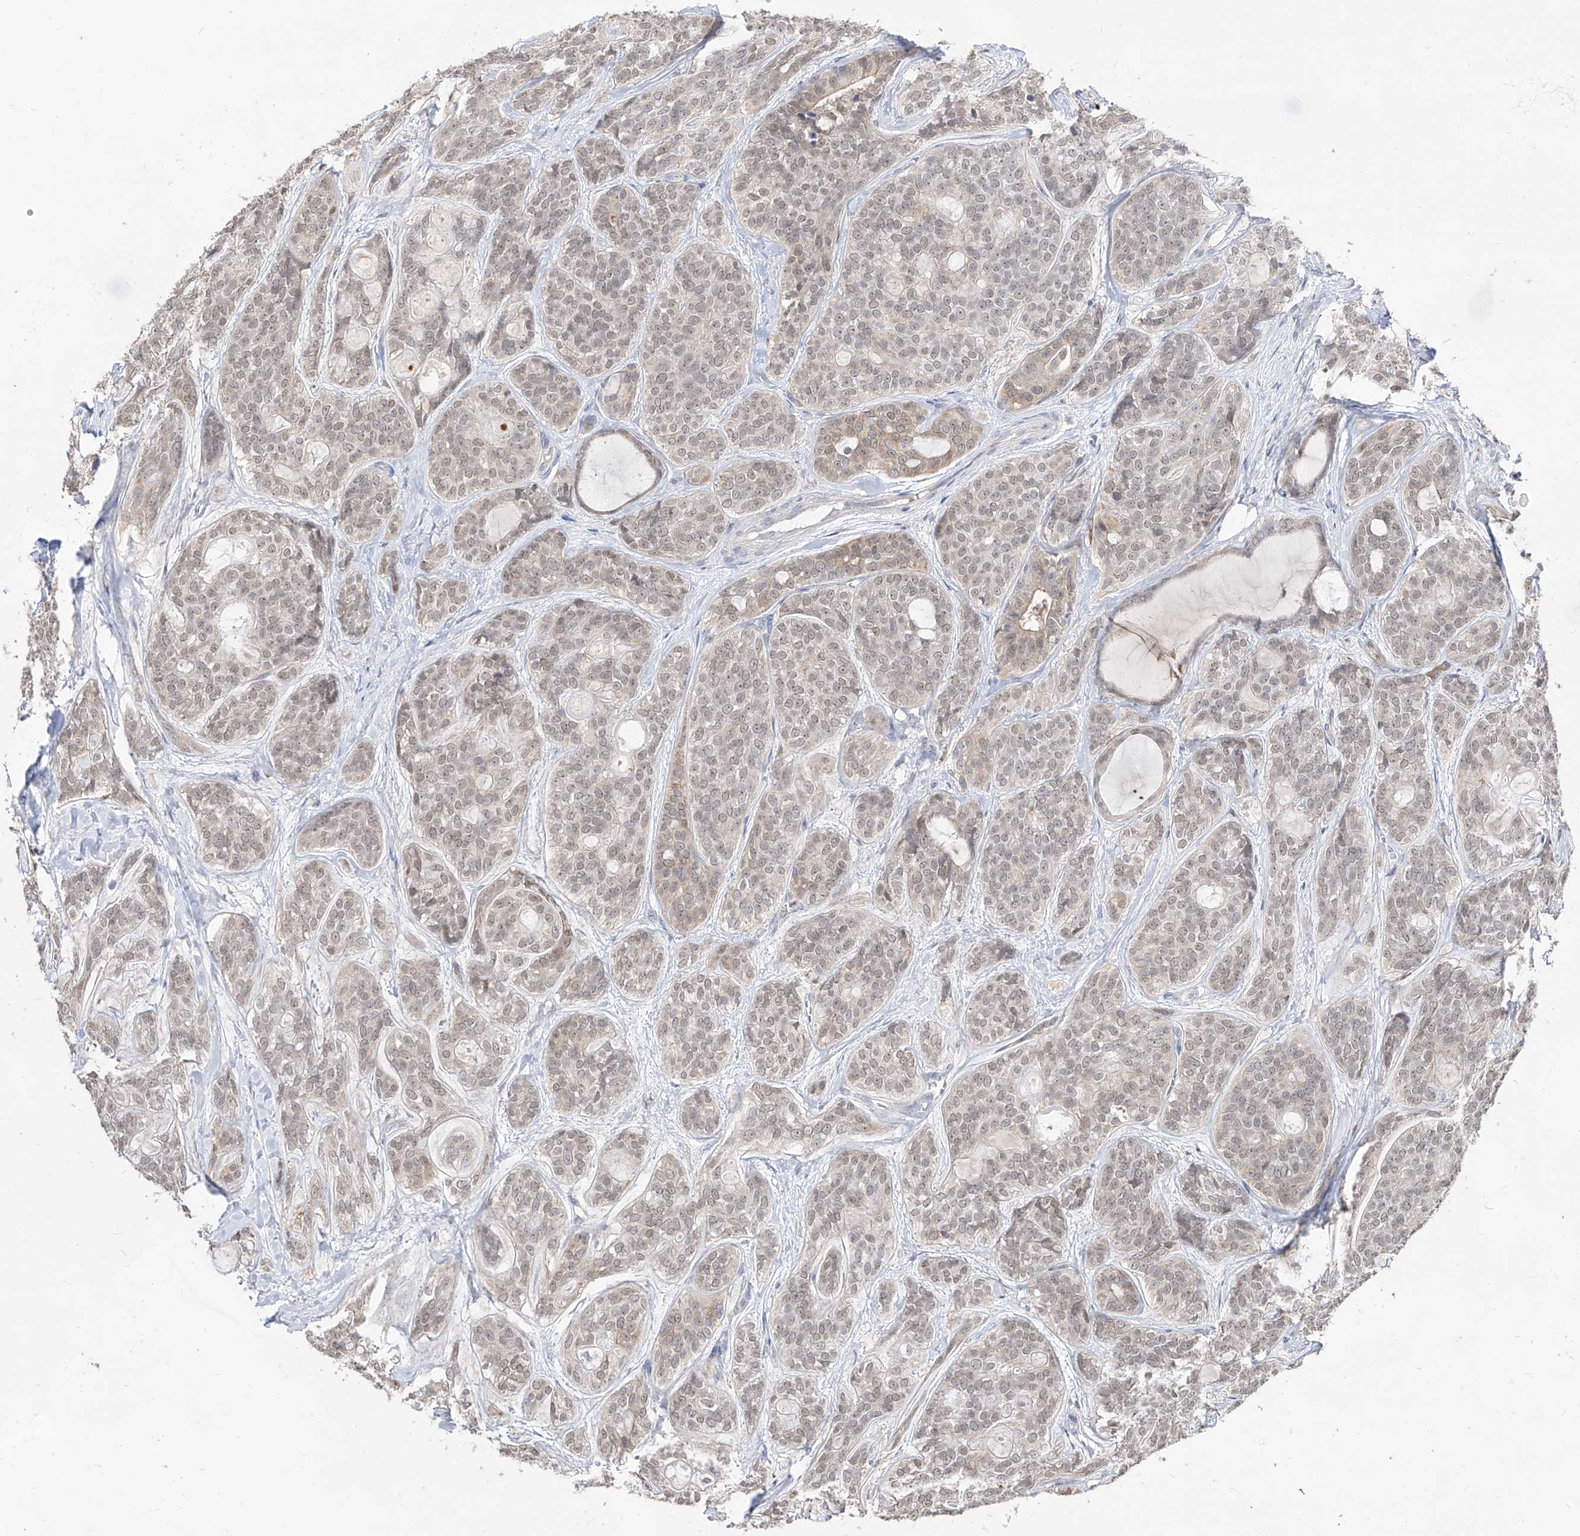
{"staining": {"intensity": "weak", "quantity": ">75%", "location": "nuclear"}, "tissue": "head and neck cancer", "cell_type": "Tumor cells", "image_type": "cancer", "snomed": [{"axis": "morphology", "description": "Adenocarcinoma, NOS"}, {"axis": "topography", "description": "Head-Neck"}], "caption": "Adenocarcinoma (head and neck) stained with a brown dye reveals weak nuclear positive positivity in about >75% of tumor cells.", "gene": "BROX", "patient": {"sex": "male", "age": 66}}